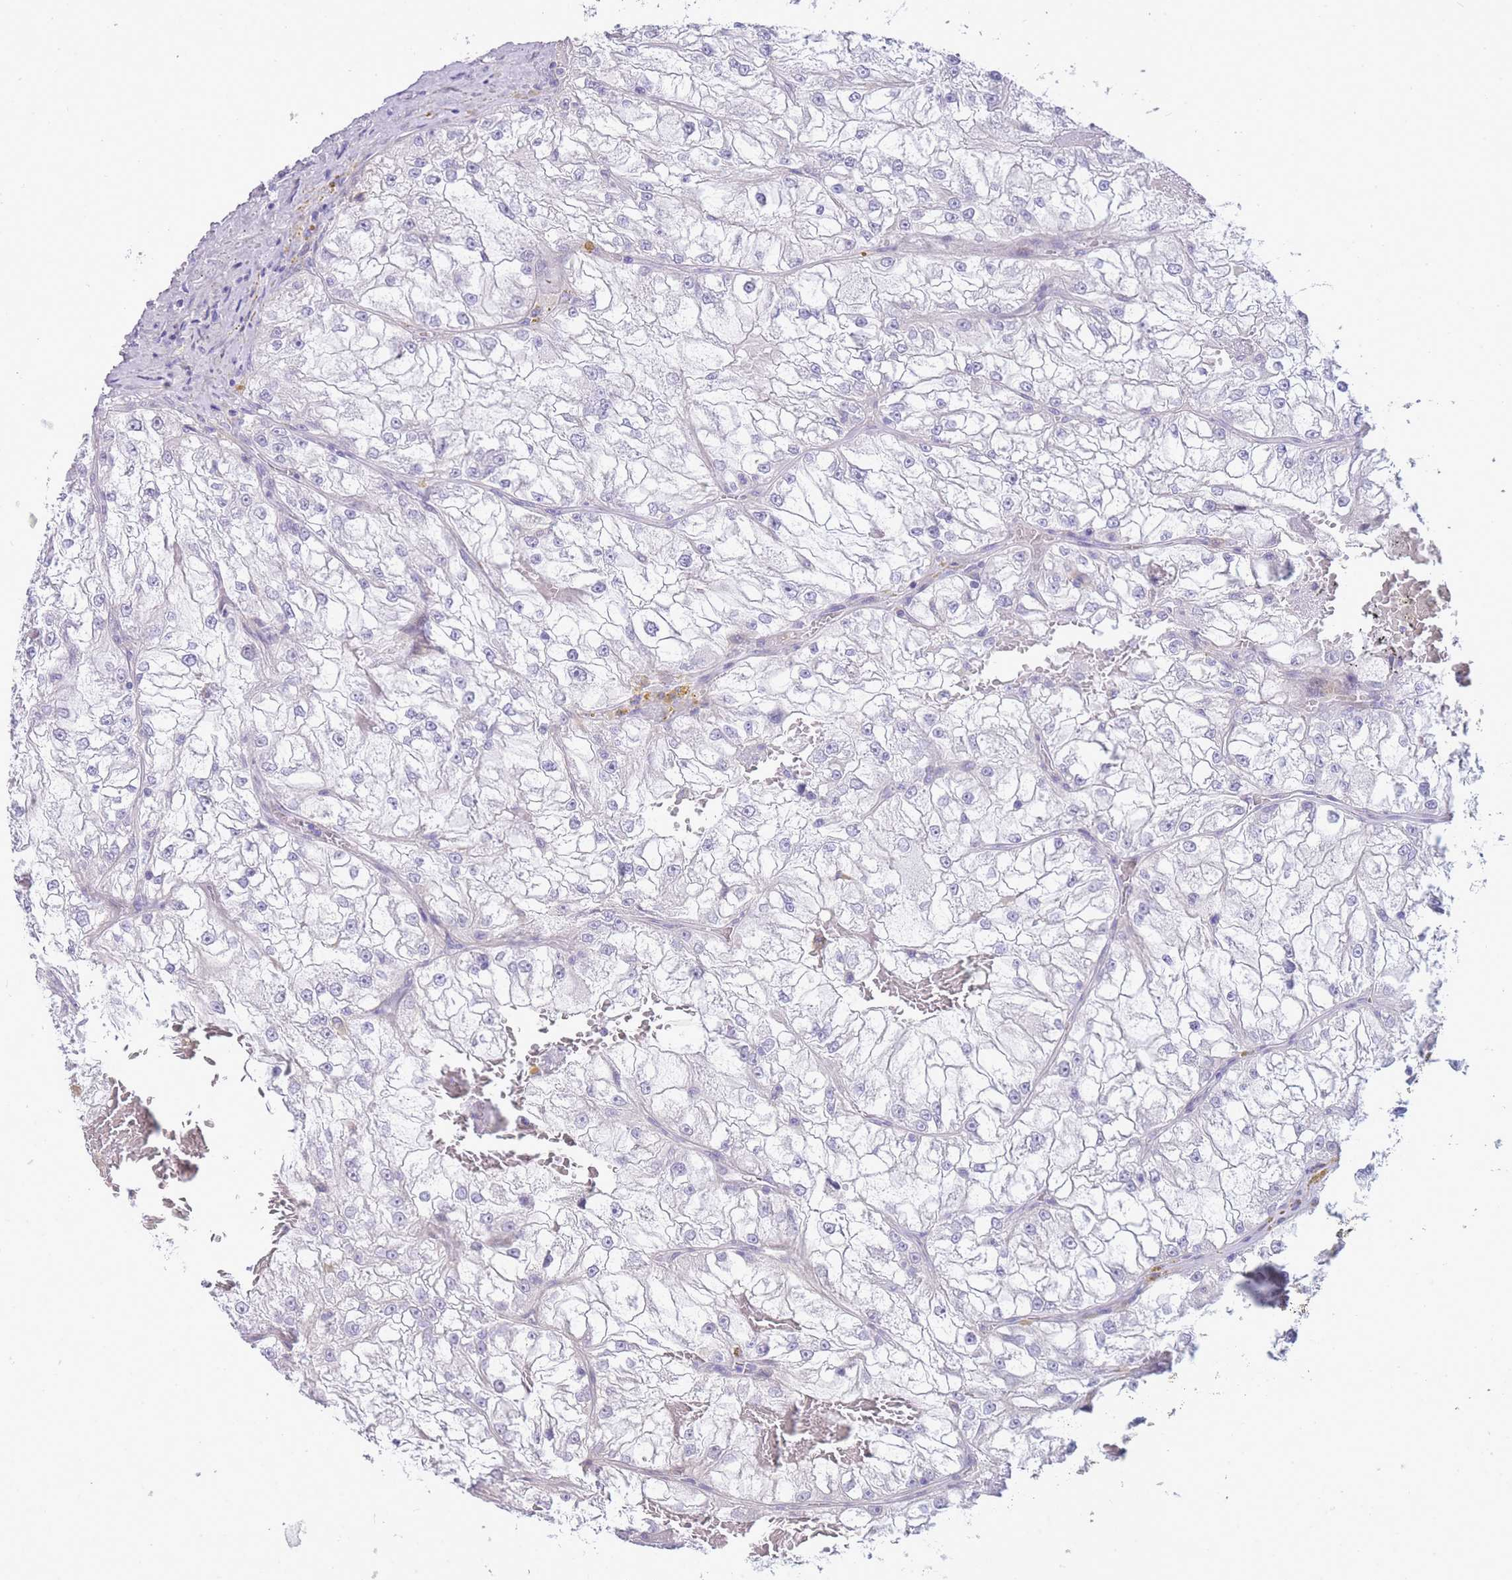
{"staining": {"intensity": "negative", "quantity": "none", "location": "none"}, "tissue": "renal cancer", "cell_type": "Tumor cells", "image_type": "cancer", "snomed": [{"axis": "morphology", "description": "Adenocarcinoma, NOS"}, {"axis": "topography", "description": "Kidney"}], "caption": "An image of human renal adenocarcinoma is negative for staining in tumor cells.", "gene": "PRR23B", "patient": {"sex": "female", "age": 72}}